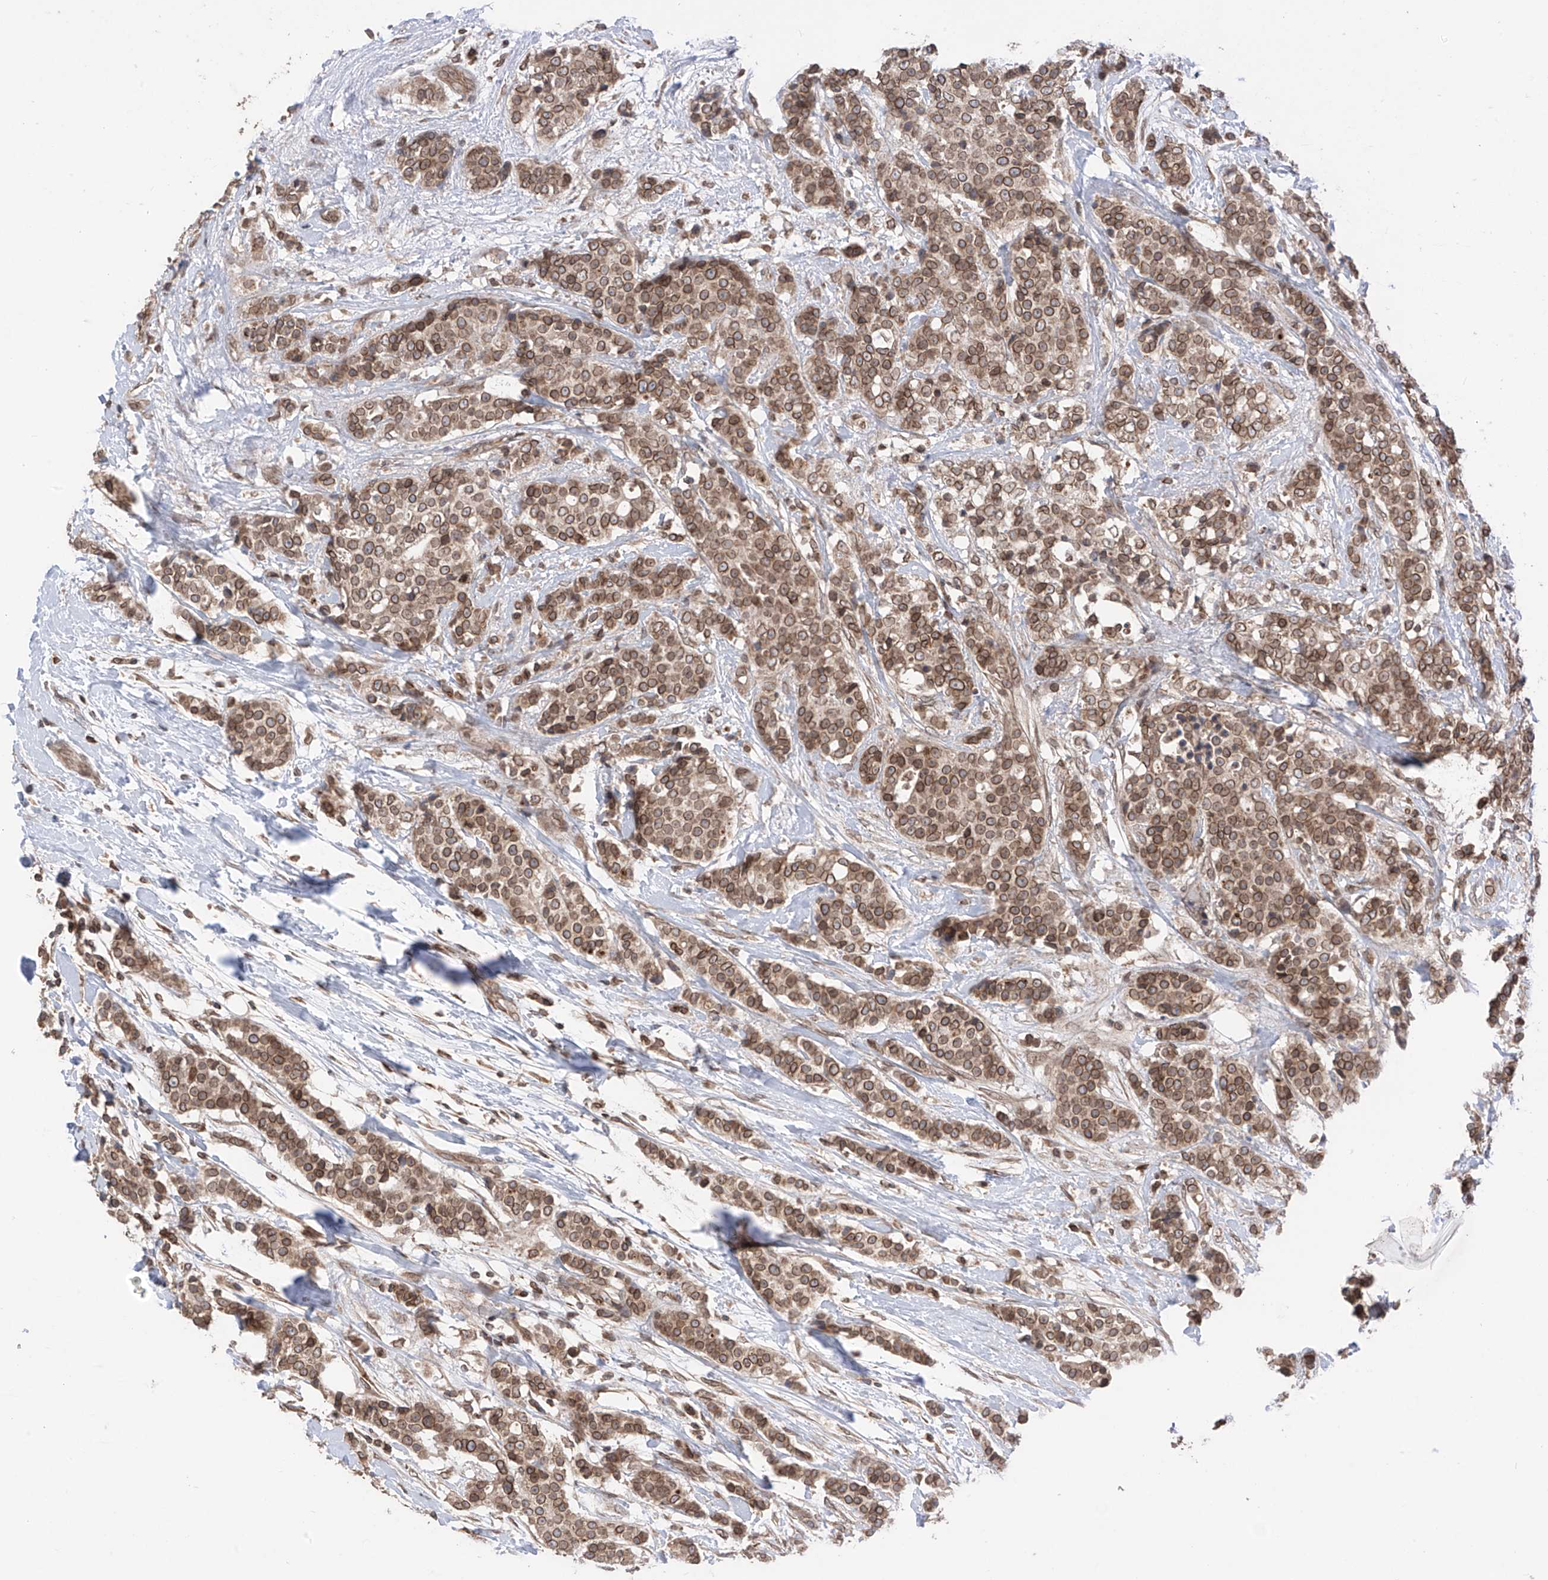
{"staining": {"intensity": "moderate", "quantity": ">75%", "location": "cytoplasmic/membranous,nuclear"}, "tissue": "breast cancer", "cell_type": "Tumor cells", "image_type": "cancer", "snomed": [{"axis": "morphology", "description": "Lobular carcinoma"}, {"axis": "topography", "description": "Breast"}], "caption": "IHC (DAB (3,3'-diaminobenzidine)) staining of human breast cancer reveals moderate cytoplasmic/membranous and nuclear protein staining in about >75% of tumor cells.", "gene": "AHCTF1", "patient": {"sex": "female", "age": 51}}